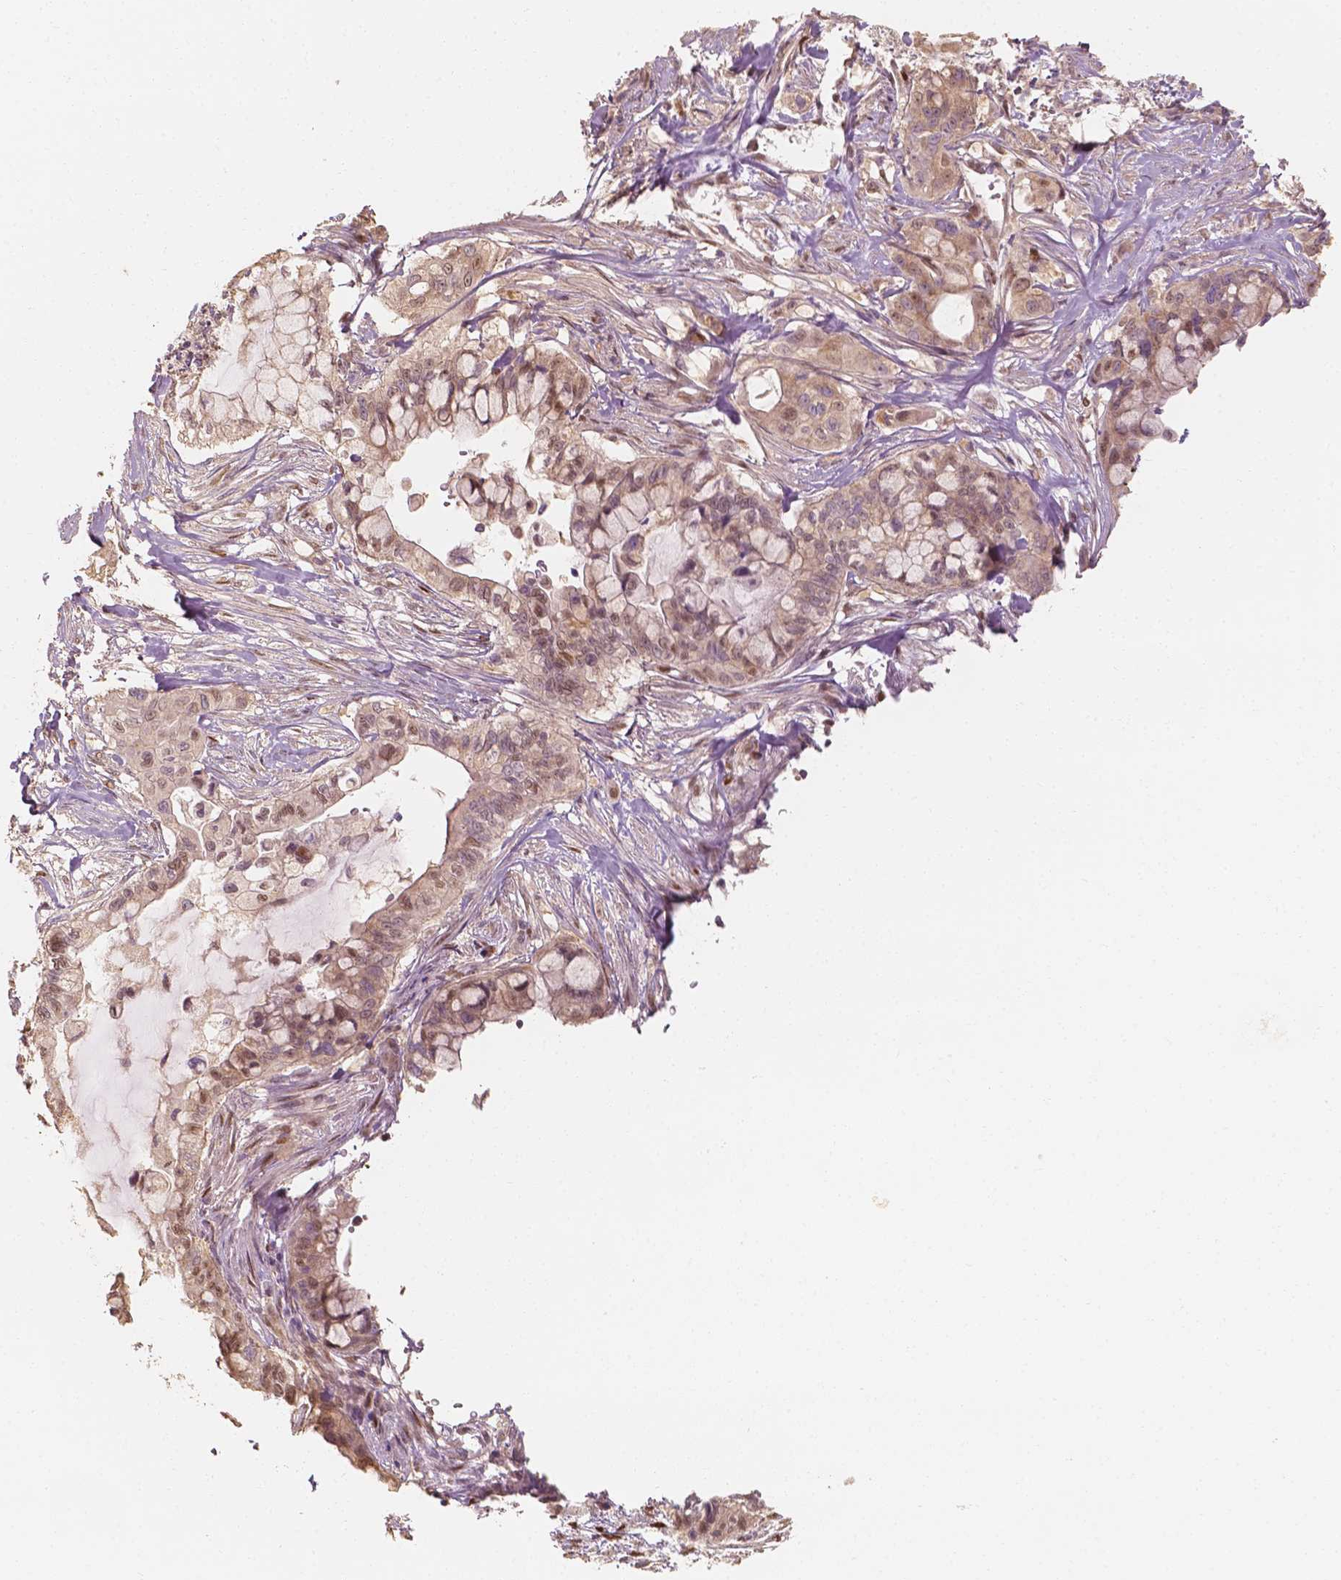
{"staining": {"intensity": "weak", "quantity": "25%-75%", "location": "cytoplasmic/membranous,nuclear"}, "tissue": "pancreatic cancer", "cell_type": "Tumor cells", "image_type": "cancer", "snomed": [{"axis": "morphology", "description": "Adenocarcinoma, NOS"}, {"axis": "topography", "description": "Pancreas"}], "caption": "Immunohistochemical staining of adenocarcinoma (pancreatic) shows low levels of weak cytoplasmic/membranous and nuclear protein staining in approximately 25%-75% of tumor cells.", "gene": "TBC1D17", "patient": {"sex": "male", "age": 71}}